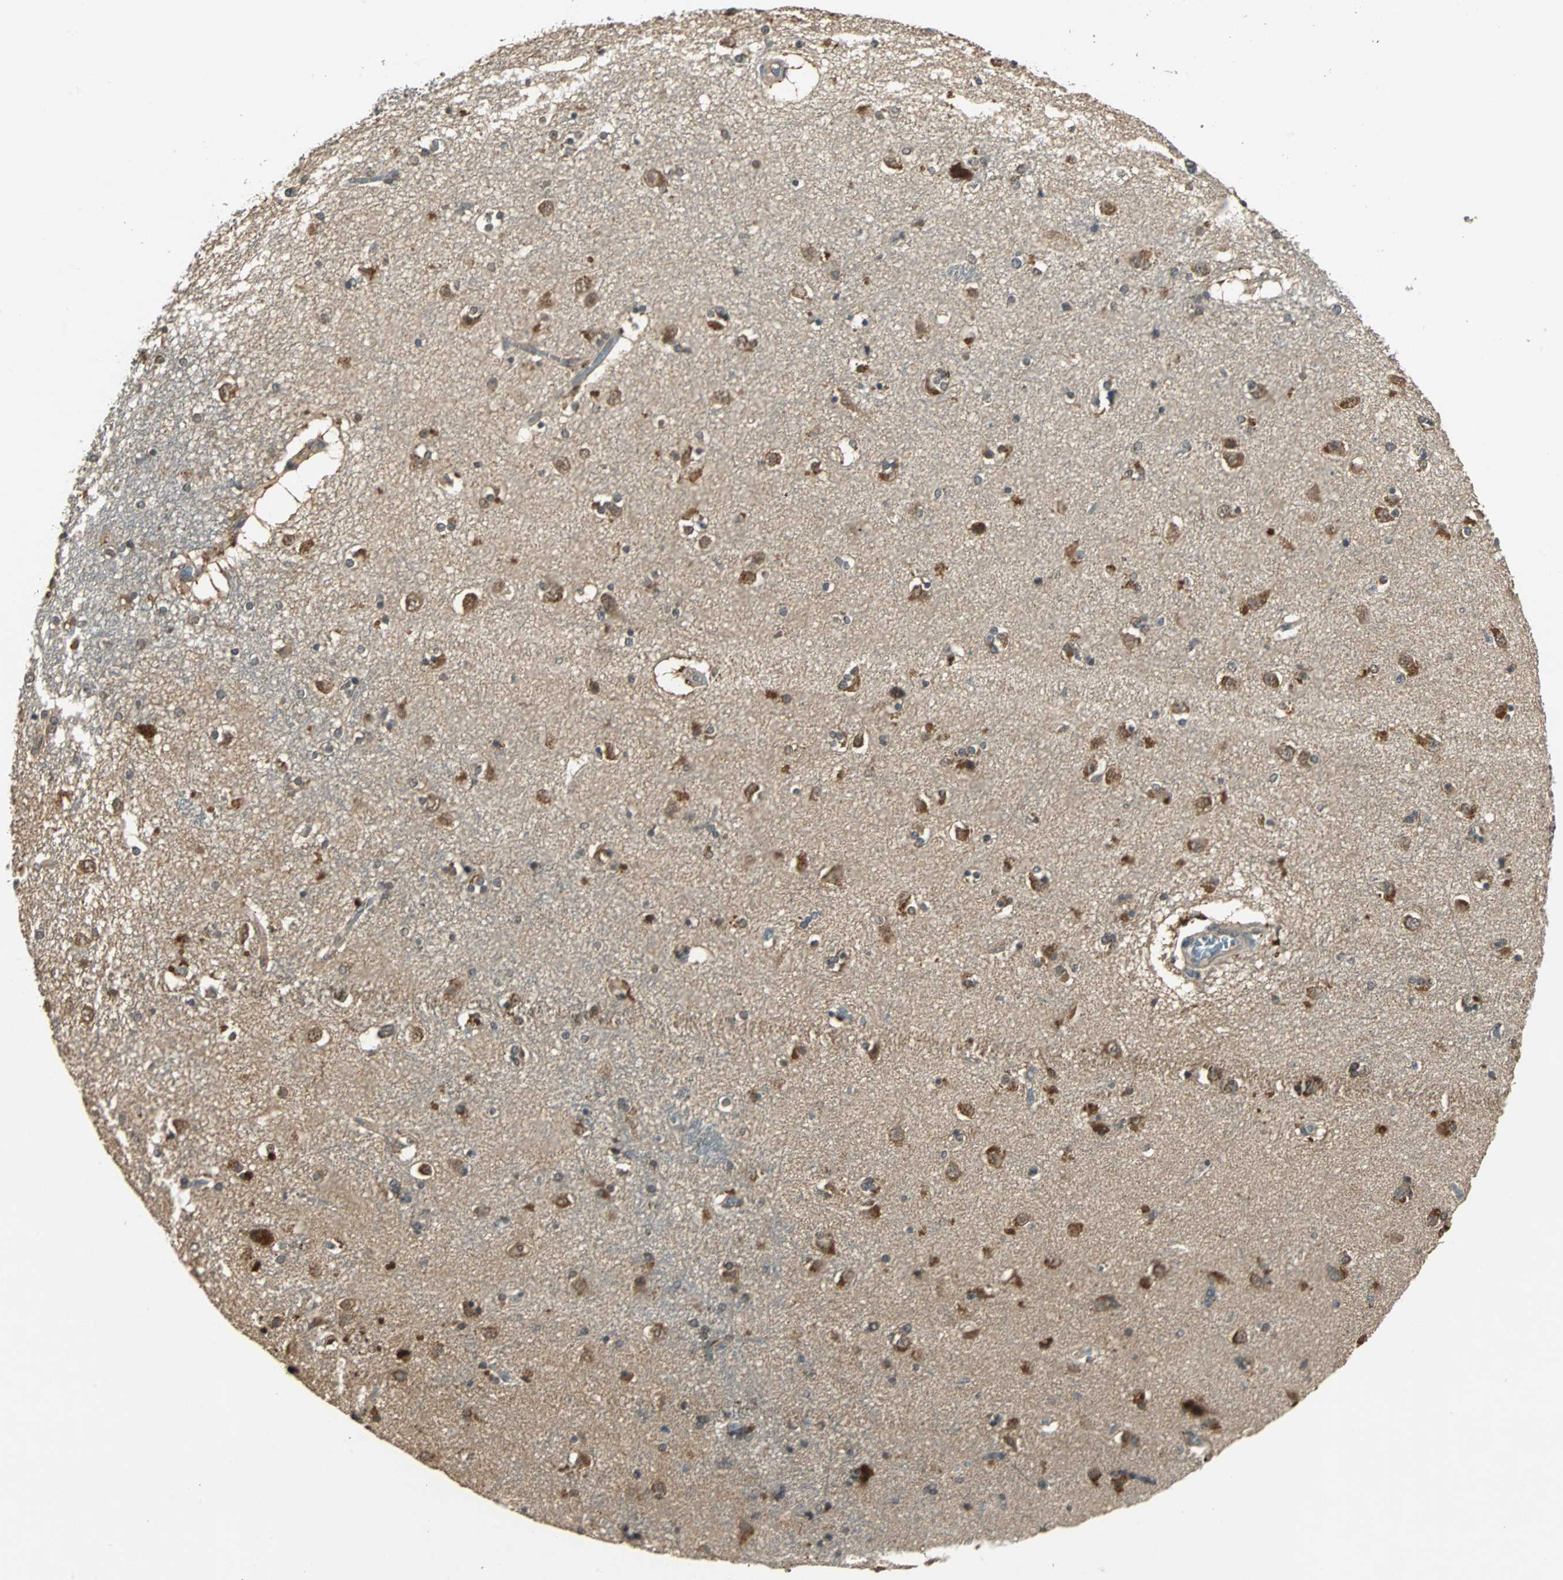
{"staining": {"intensity": "moderate", "quantity": "25%-75%", "location": "cytoplasmic/membranous,nuclear"}, "tissue": "caudate", "cell_type": "Glial cells", "image_type": "normal", "snomed": [{"axis": "morphology", "description": "Normal tissue, NOS"}, {"axis": "topography", "description": "Lateral ventricle wall"}], "caption": "Protein staining of normal caudate exhibits moderate cytoplasmic/membranous,nuclear expression in about 25%-75% of glial cells. (DAB = brown stain, brightfield microscopy at high magnification).", "gene": "ABHD2", "patient": {"sex": "female", "age": 54}}